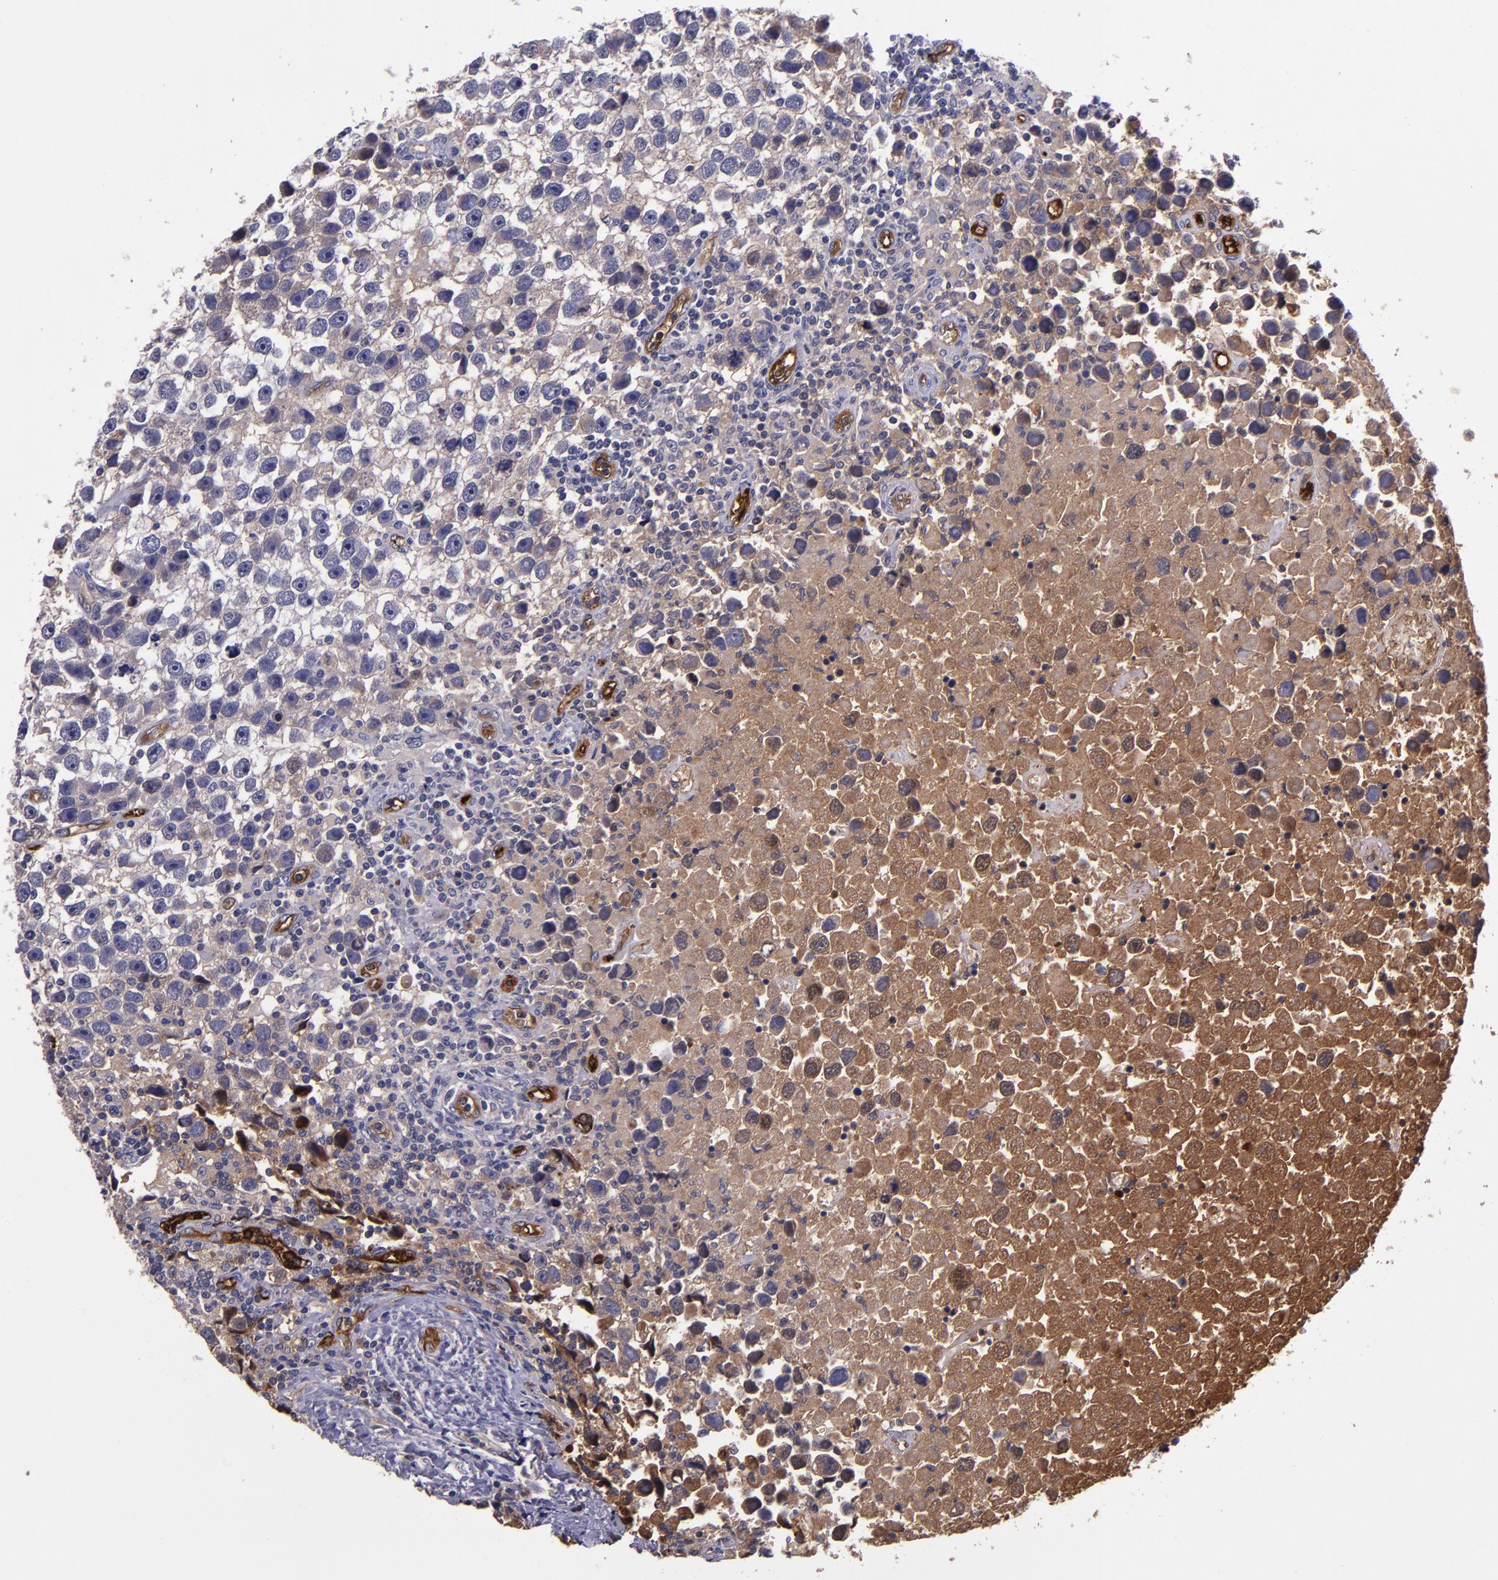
{"staining": {"intensity": "moderate", "quantity": "<25%", "location": "cytoplasmic/membranous"}, "tissue": "testis cancer", "cell_type": "Tumor cells", "image_type": "cancer", "snomed": [{"axis": "morphology", "description": "Seminoma, NOS"}, {"axis": "topography", "description": "Testis"}], "caption": "Protein expression analysis of testis cancer demonstrates moderate cytoplasmic/membranous positivity in approximately <25% of tumor cells. The protein is shown in brown color, while the nuclei are stained blue.", "gene": "A2M", "patient": {"sex": "male", "age": 43}}